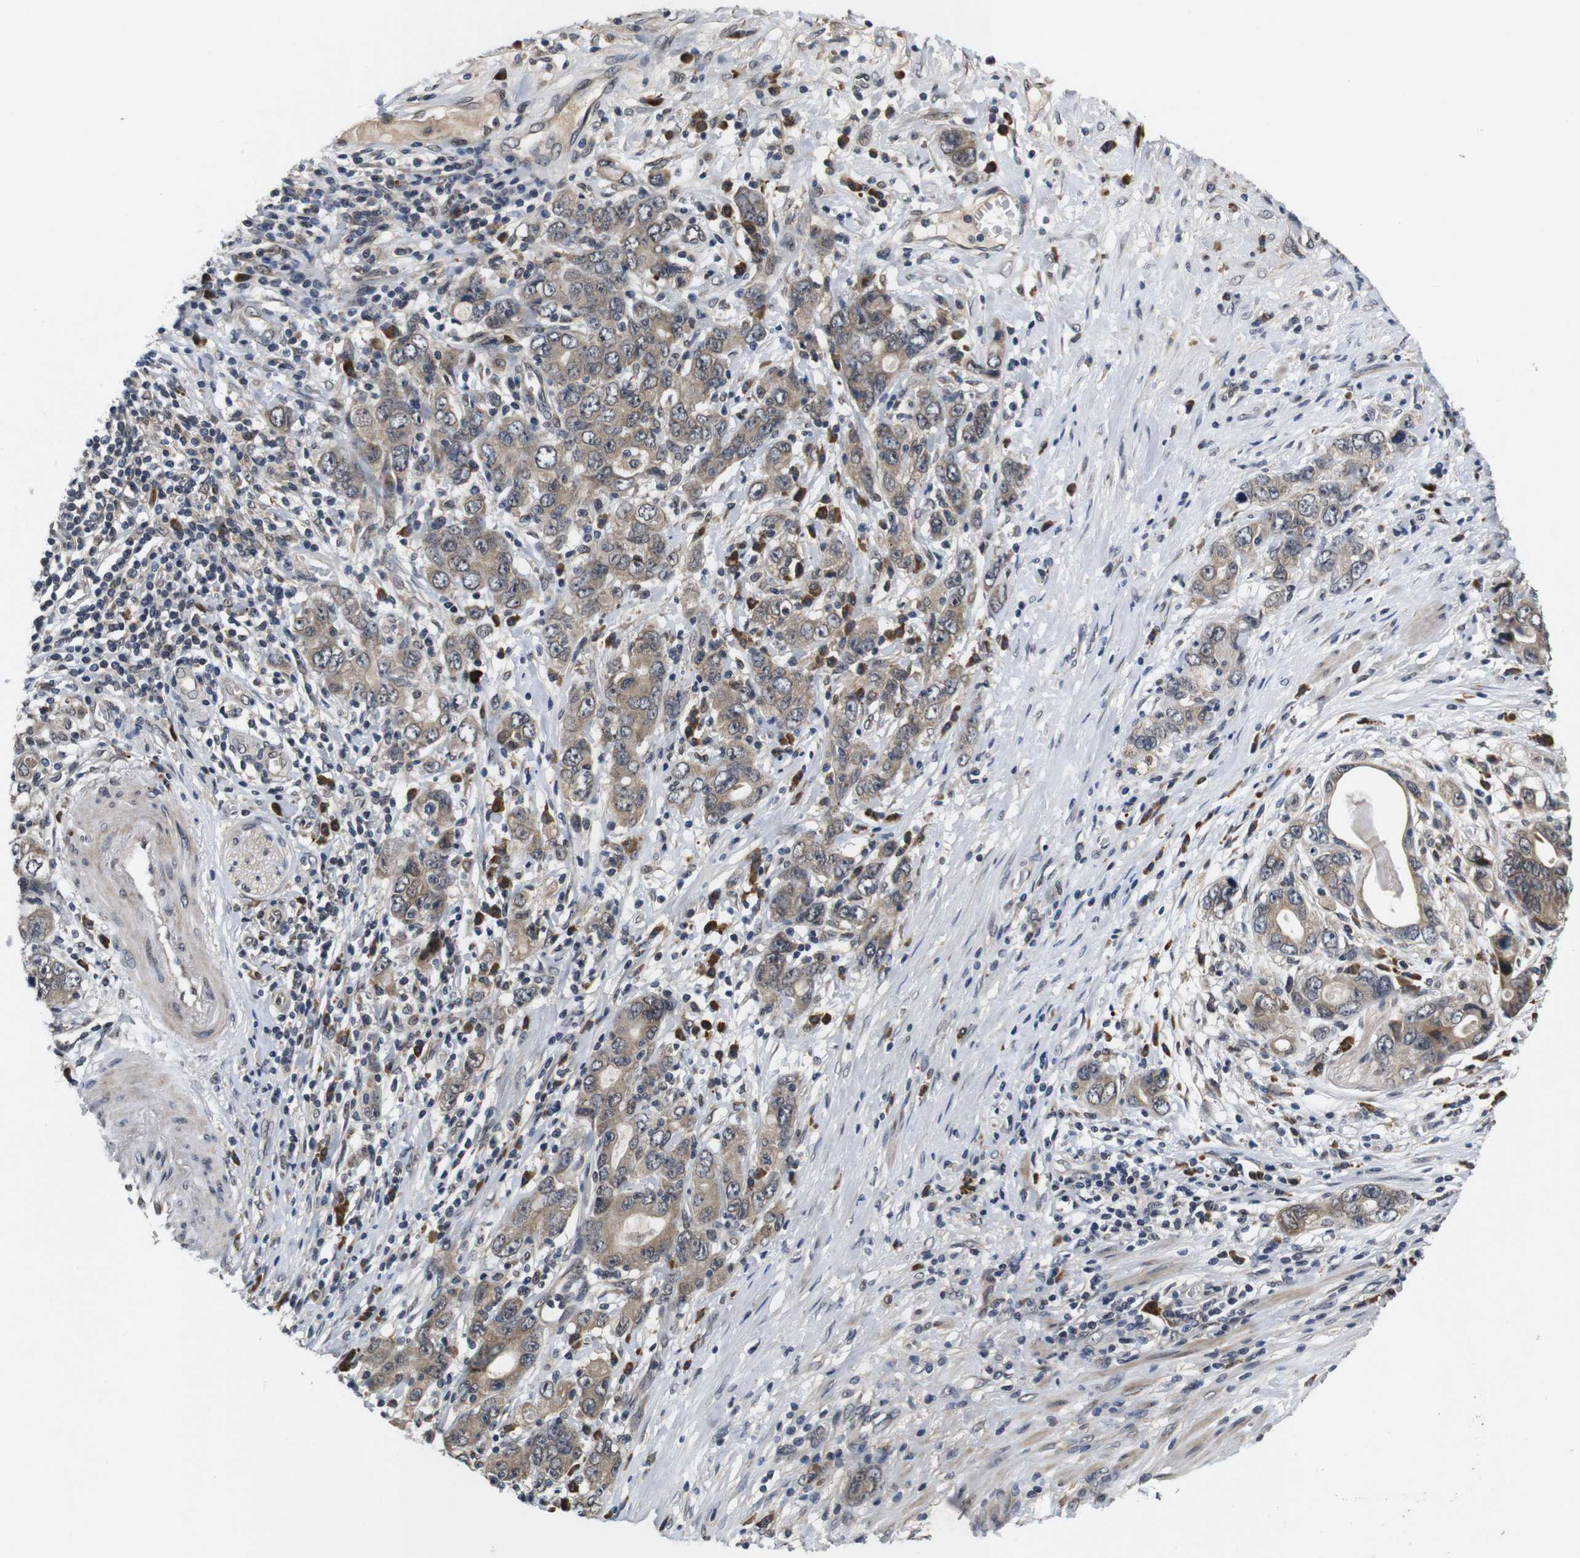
{"staining": {"intensity": "weak", "quantity": ">75%", "location": "cytoplasmic/membranous,nuclear"}, "tissue": "stomach cancer", "cell_type": "Tumor cells", "image_type": "cancer", "snomed": [{"axis": "morphology", "description": "Adenocarcinoma, NOS"}, {"axis": "topography", "description": "Stomach, lower"}], "caption": "IHC of human adenocarcinoma (stomach) exhibits low levels of weak cytoplasmic/membranous and nuclear positivity in approximately >75% of tumor cells.", "gene": "ZBTB46", "patient": {"sex": "female", "age": 93}}